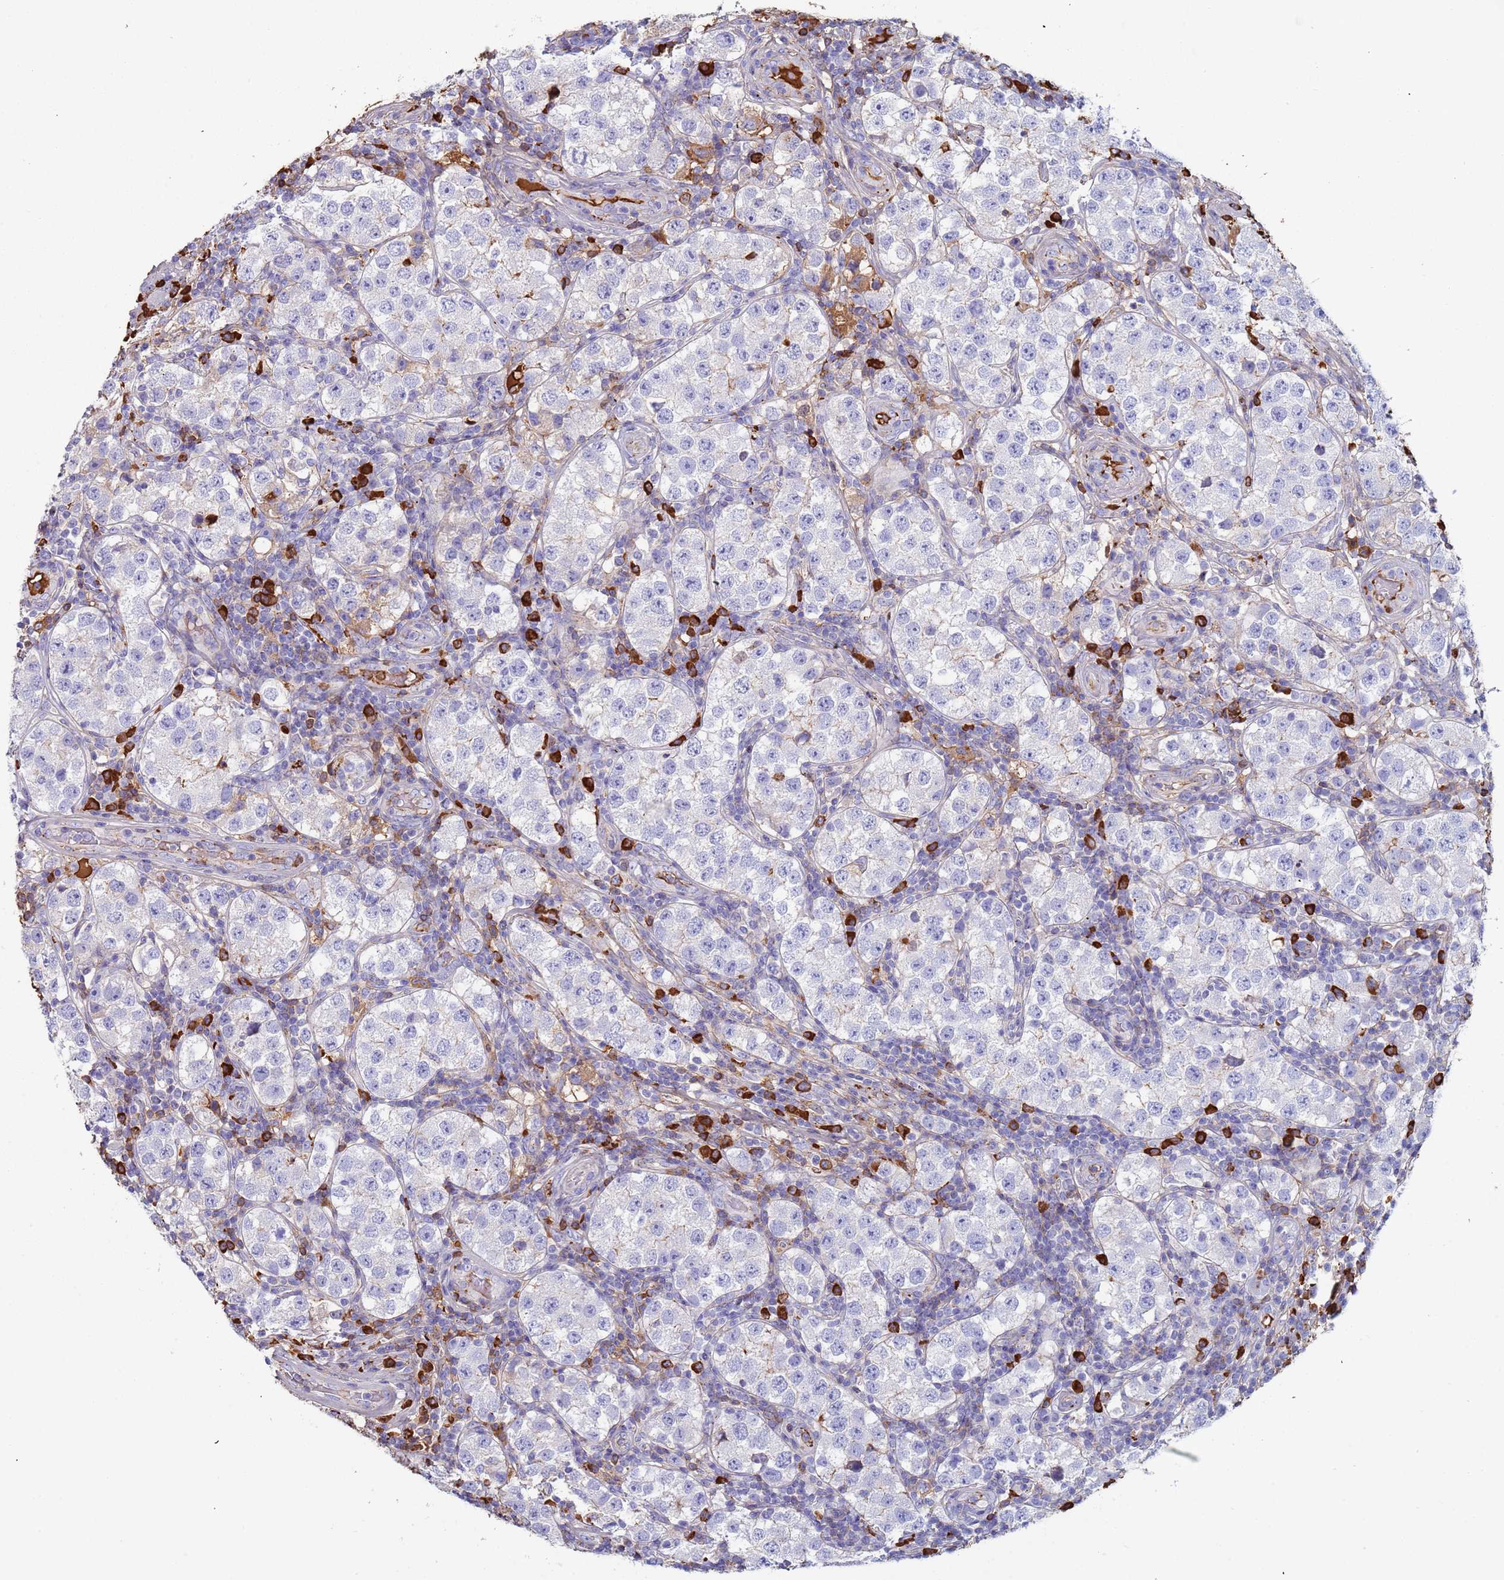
{"staining": {"intensity": "negative", "quantity": "none", "location": "none"}, "tissue": "testis cancer", "cell_type": "Tumor cells", "image_type": "cancer", "snomed": [{"axis": "morphology", "description": "Seminoma, NOS"}, {"axis": "topography", "description": "Testis"}], "caption": "Testis cancer was stained to show a protein in brown. There is no significant positivity in tumor cells.", "gene": "CYSLTR2", "patient": {"sex": "male", "age": 34}}